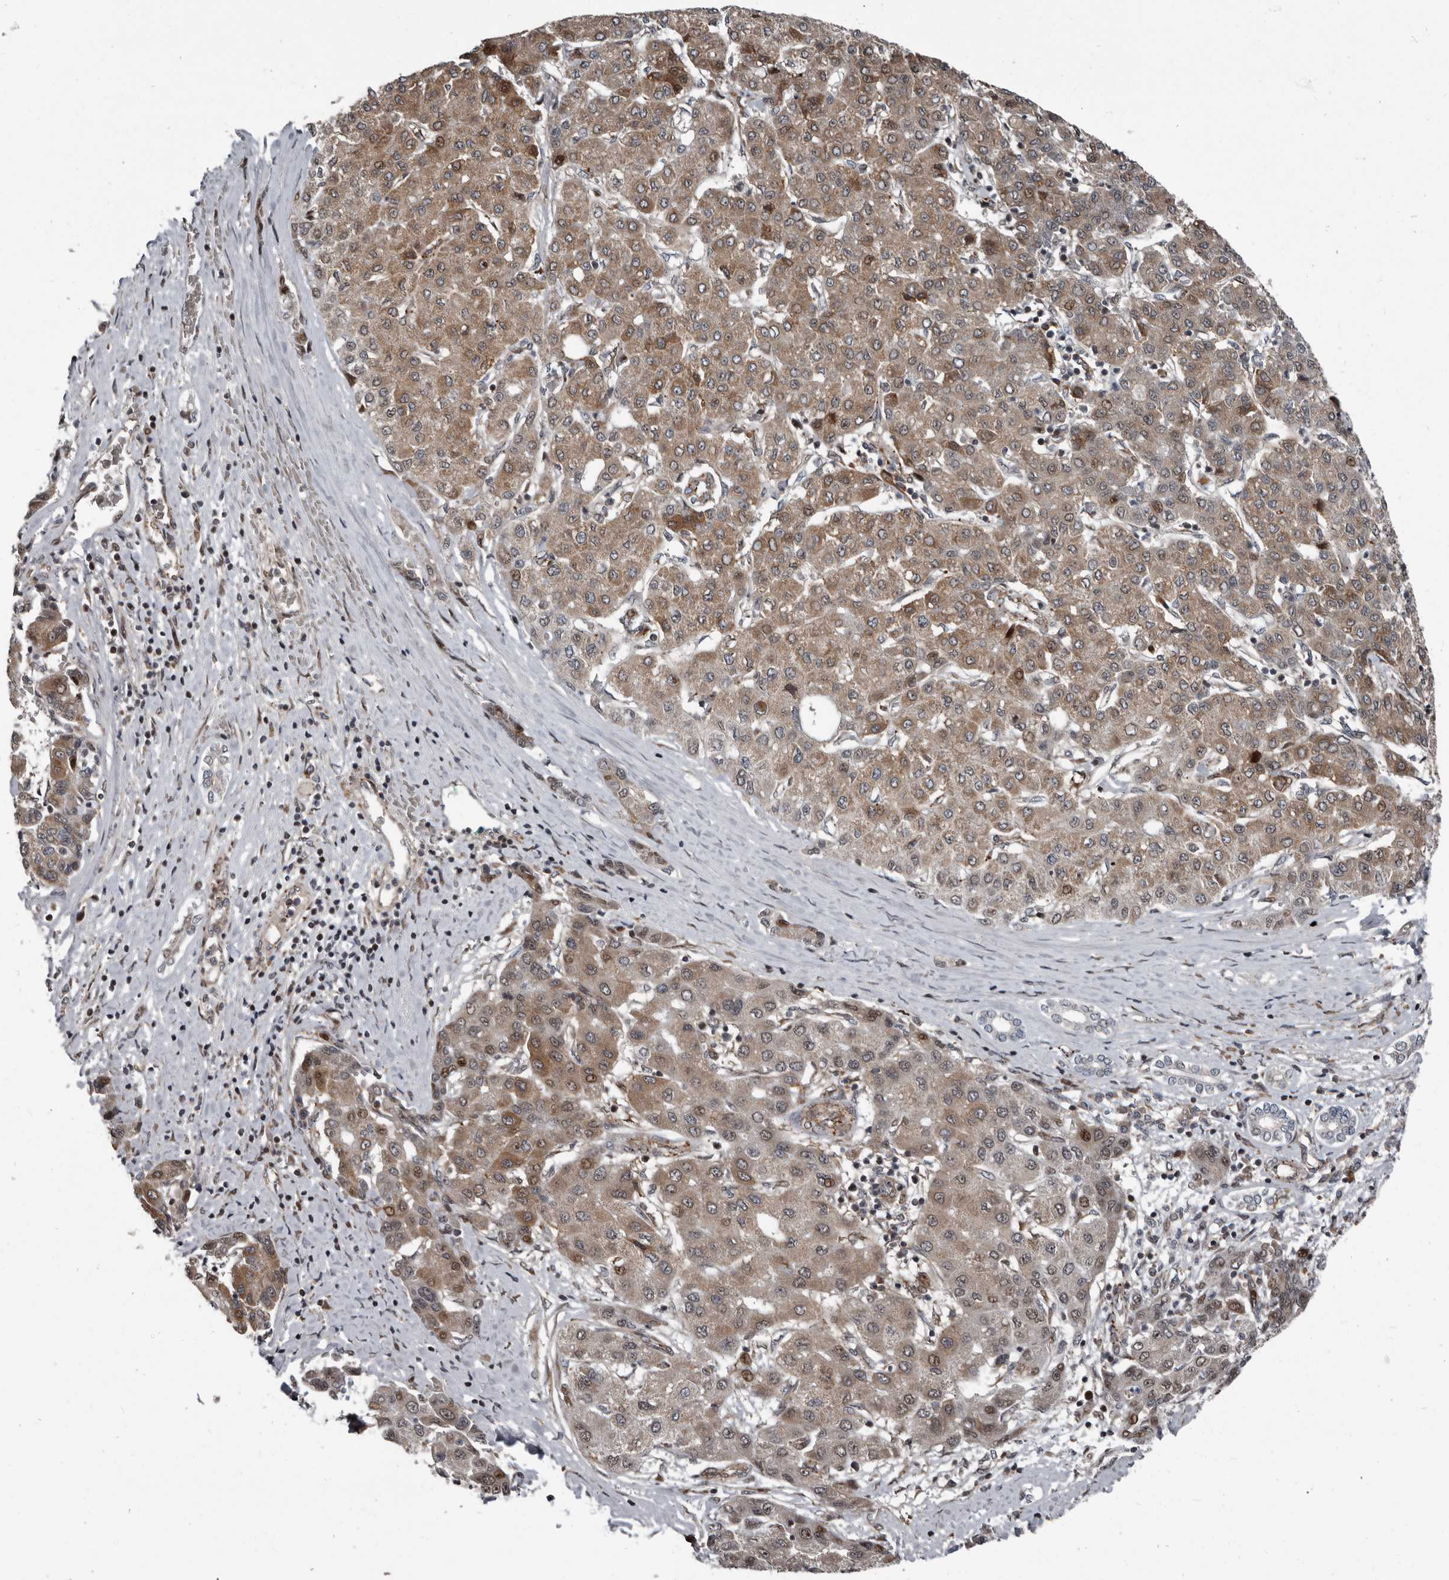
{"staining": {"intensity": "moderate", "quantity": ">75%", "location": "cytoplasmic/membranous,nuclear"}, "tissue": "liver cancer", "cell_type": "Tumor cells", "image_type": "cancer", "snomed": [{"axis": "morphology", "description": "Carcinoma, Hepatocellular, NOS"}, {"axis": "topography", "description": "Liver"}], "caption": "Liver hepatocellular carcinoma stained for a protein displays moderate cytoplasmic/membranous and nuclear positivity in tumor cells.", "gene": "CHD1L", "patient": {"sex": "male", "age": 65}}